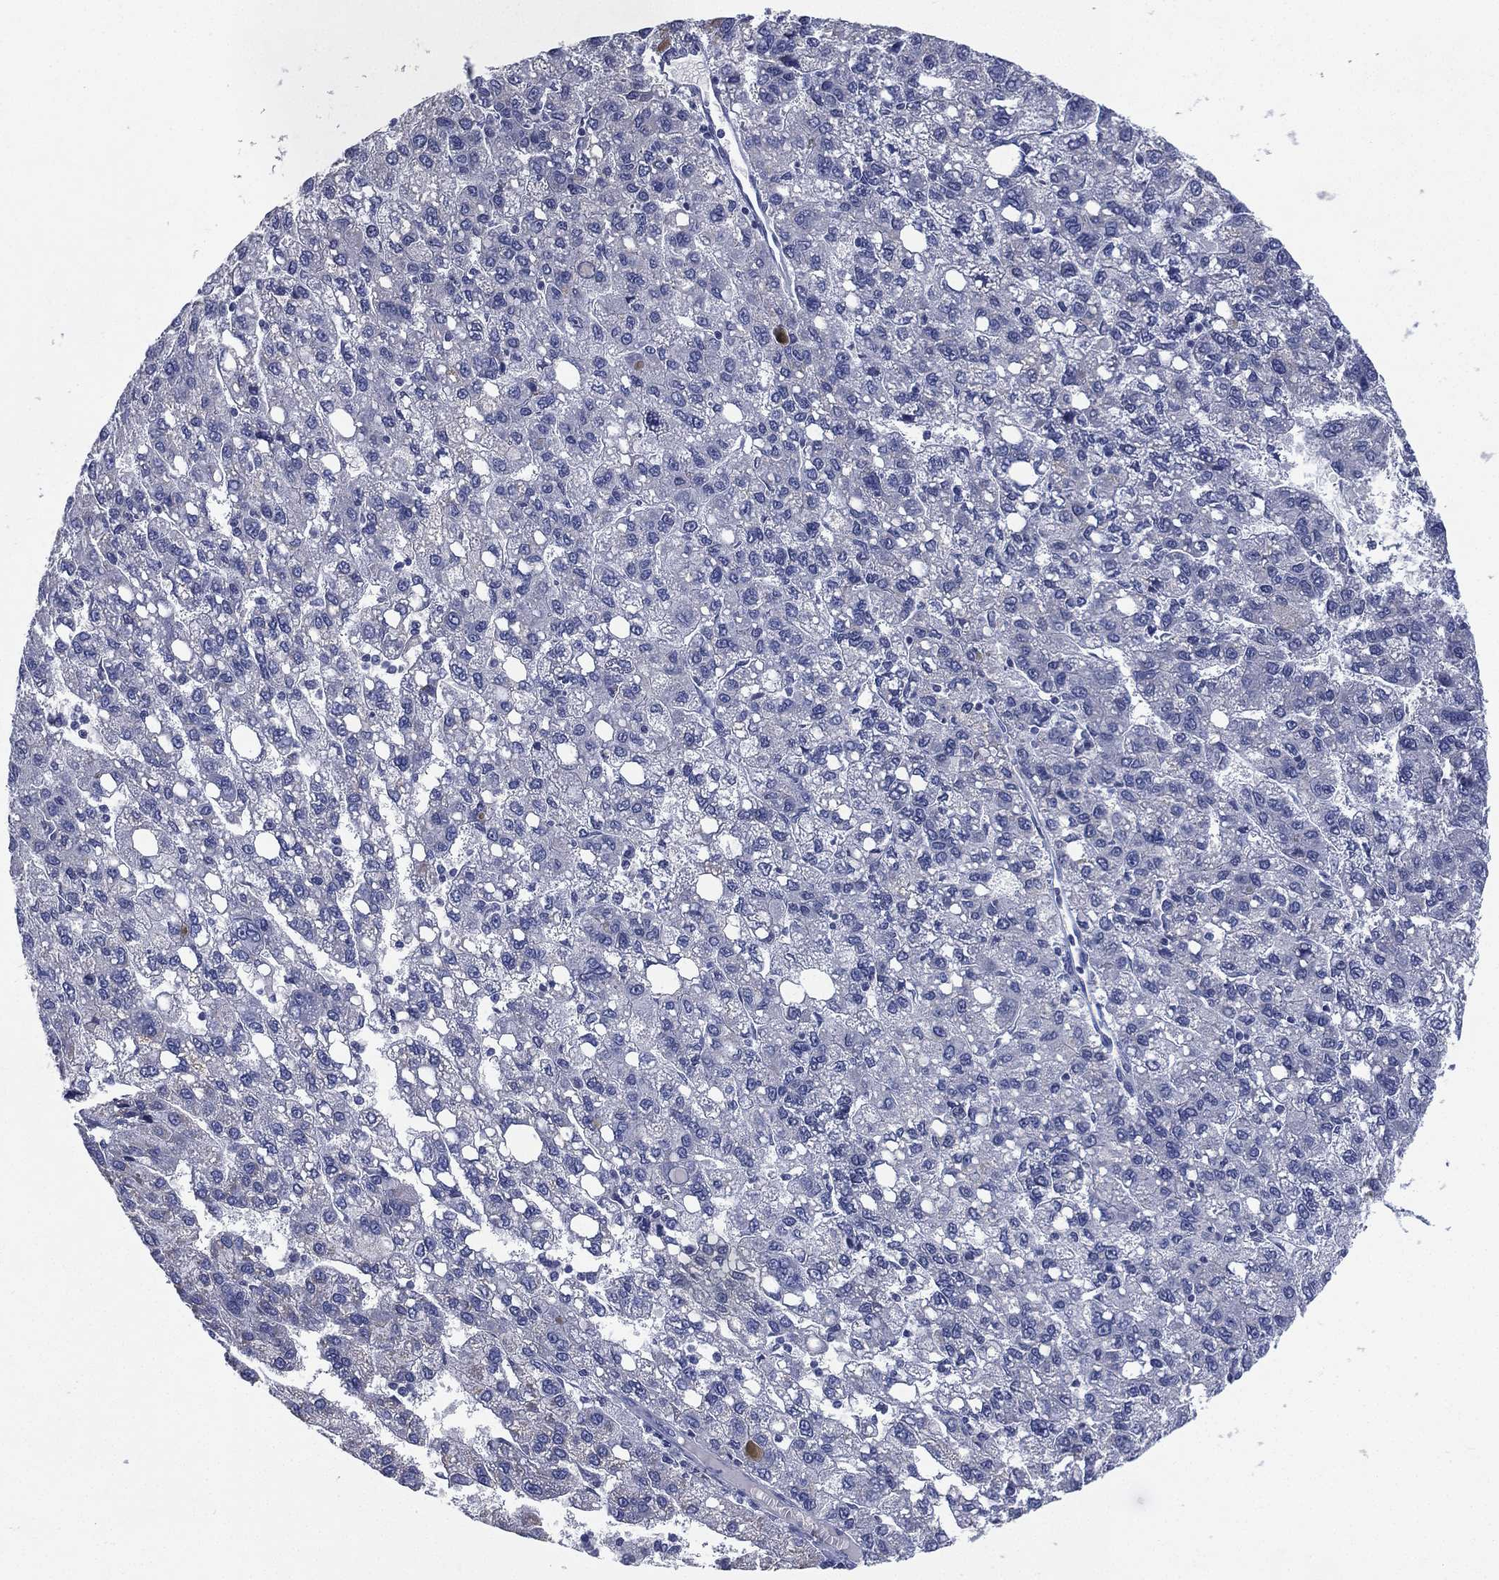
{"staining": {"intensity": "negative", "quantity": "none", "location": "none"}, "tissue": "liver cancer", "cell_type": "Tumor cells", "image_type": "cancer", "snomed": [{"axis": "morphology", "description": "Carcinoma, Hepatocellular, NOS"}, {"axis": "topography", "description": "Liver"}], "caption": "A micrograph of liver cancer (hepatocellular carcinoma) stained for a protein displays no brown staining in tumor cells.", "gene": "KRT35", "patient": {"sex": "female", "age": 82}}